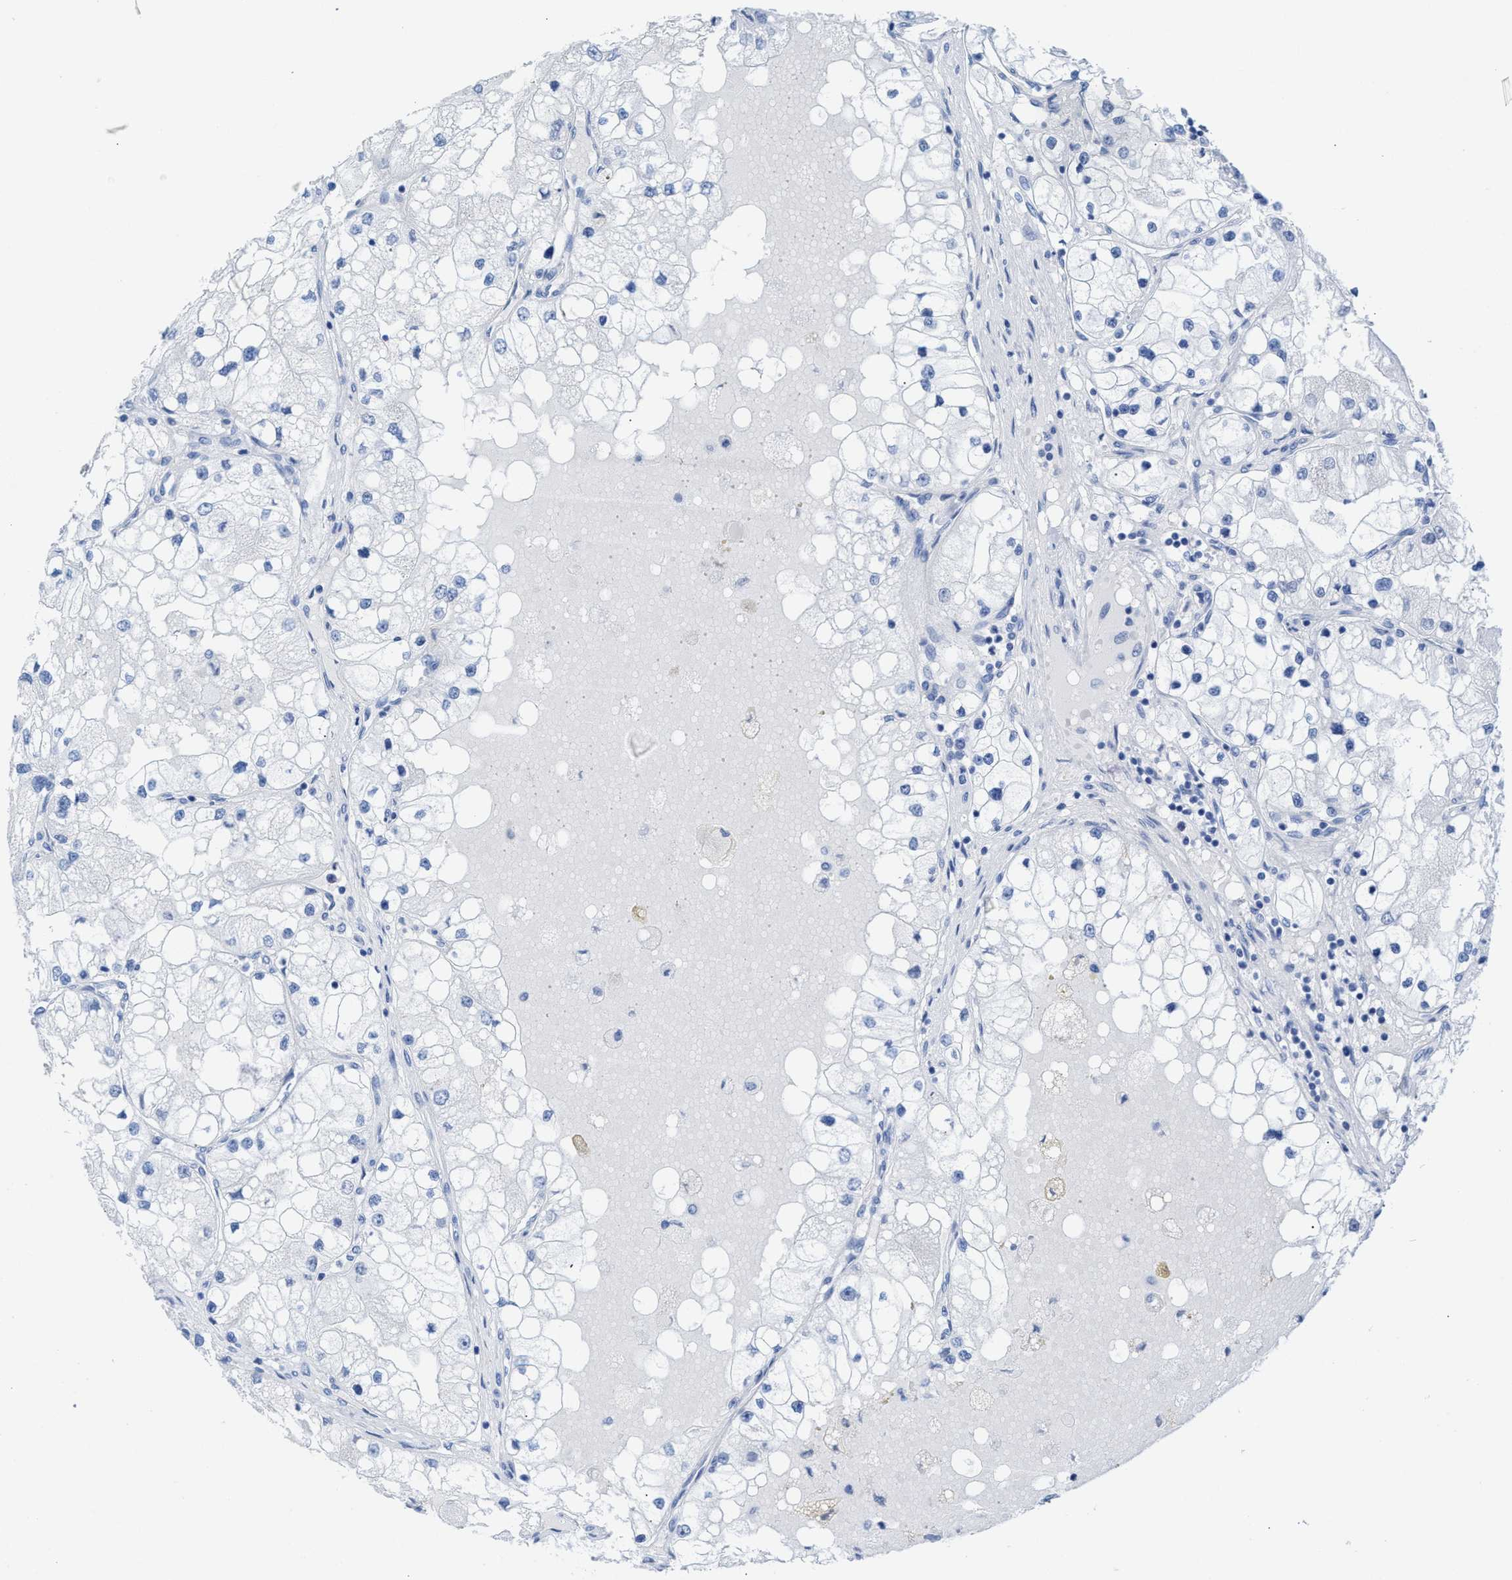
{"staining": {"intensity": "negative", "quantity": "none", "location": "none"}, "tissue": "renal cancer", "cell_type": "Tumor cells", "image_type": "cancer", "snomed": [{"axis": "morphology", "description": "Adenocarcinoma, NOS"}, {"axis": "topography", "description": "Kidney"}], "caption": "High power microscopy micrograph of an IHC photomicrograph of adenocarcinoma (renal), revealing no significant positivity in tumor cells. (DAB IHC visualized using brightfield microscopy, high magnification).", "gene": "CPA1", "patient": {"sex": "male", "age": 68}}